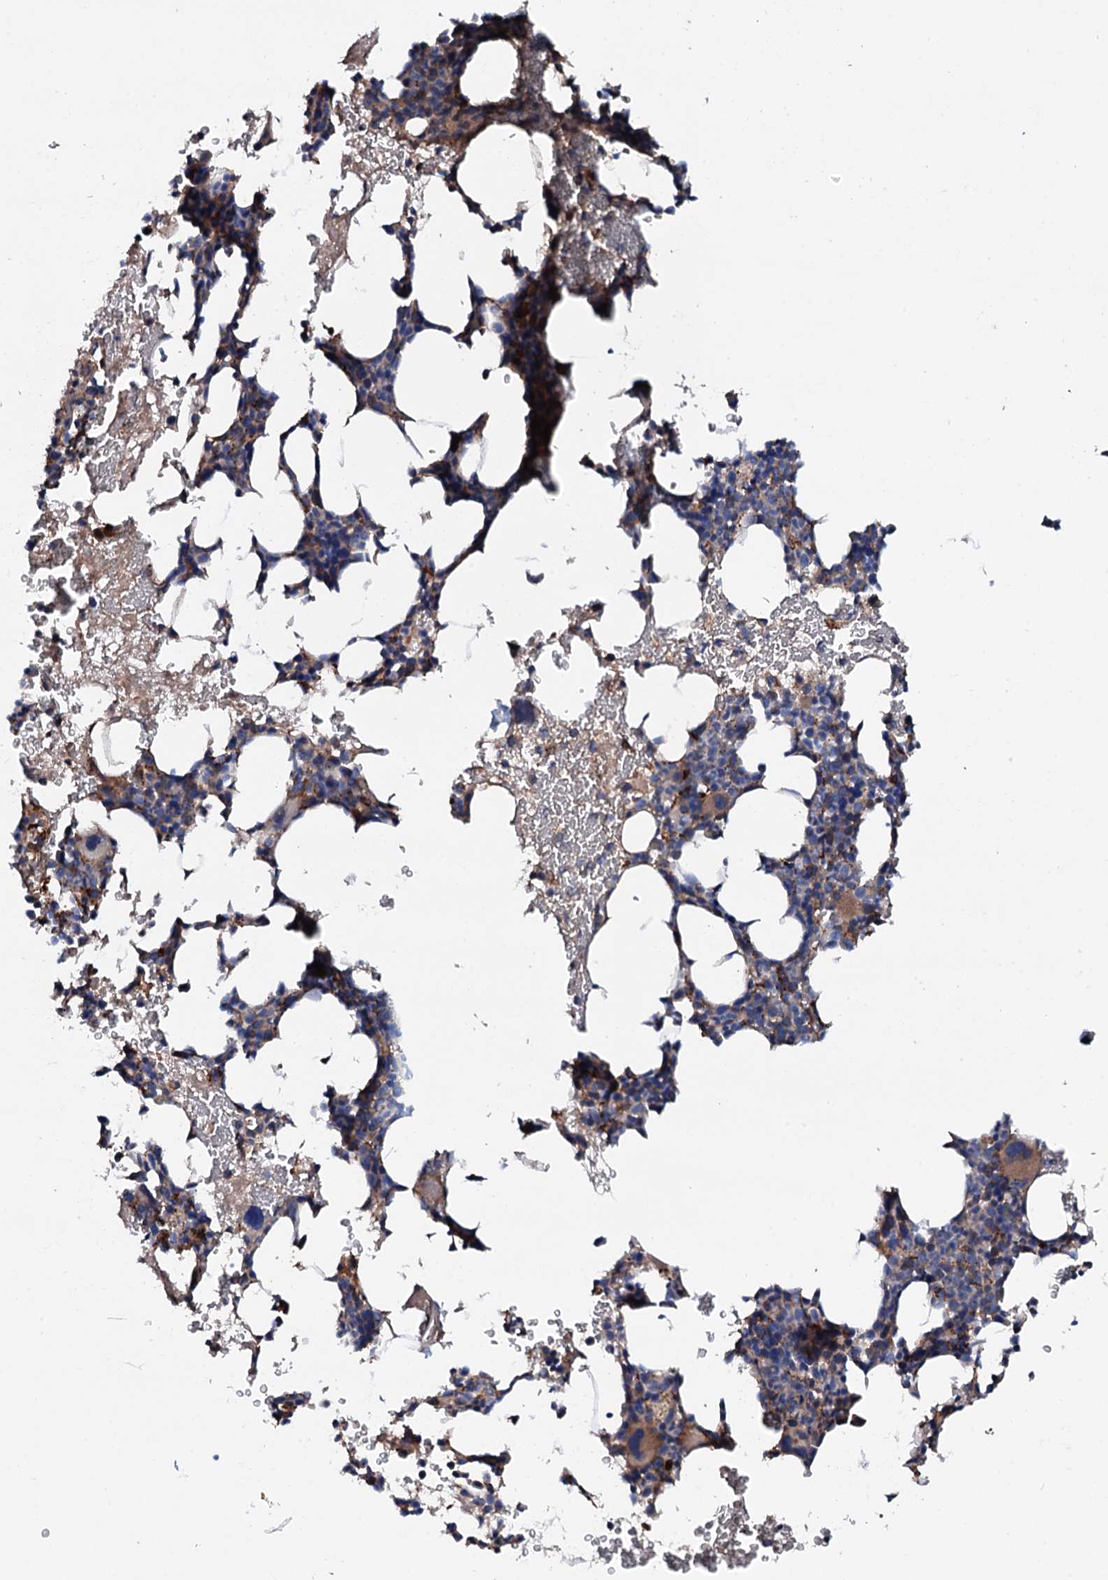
{"staining": {"intensity": "moderate", "quantity": "25%-75%", "location": "cytoplasmic/membranous"}, "tissue": "bone marrow", "cell_type": "Hematopoietic cells", "image_type": "normal", "snomed": [{"axis": "morphology", "description": "Normal tissue, NOS"}, {"axis": "topography", "description": "Bone marrow"}], "caption": "Approximately 25%-75% of hematopoietic cells in benign human bone marrow exhibit moderate cytoplasmic/membranous protein expression as visualized by brown immunohistochemical staining.", "gene": "NEK1", "patient": {"sex": "female", "age": 37}}